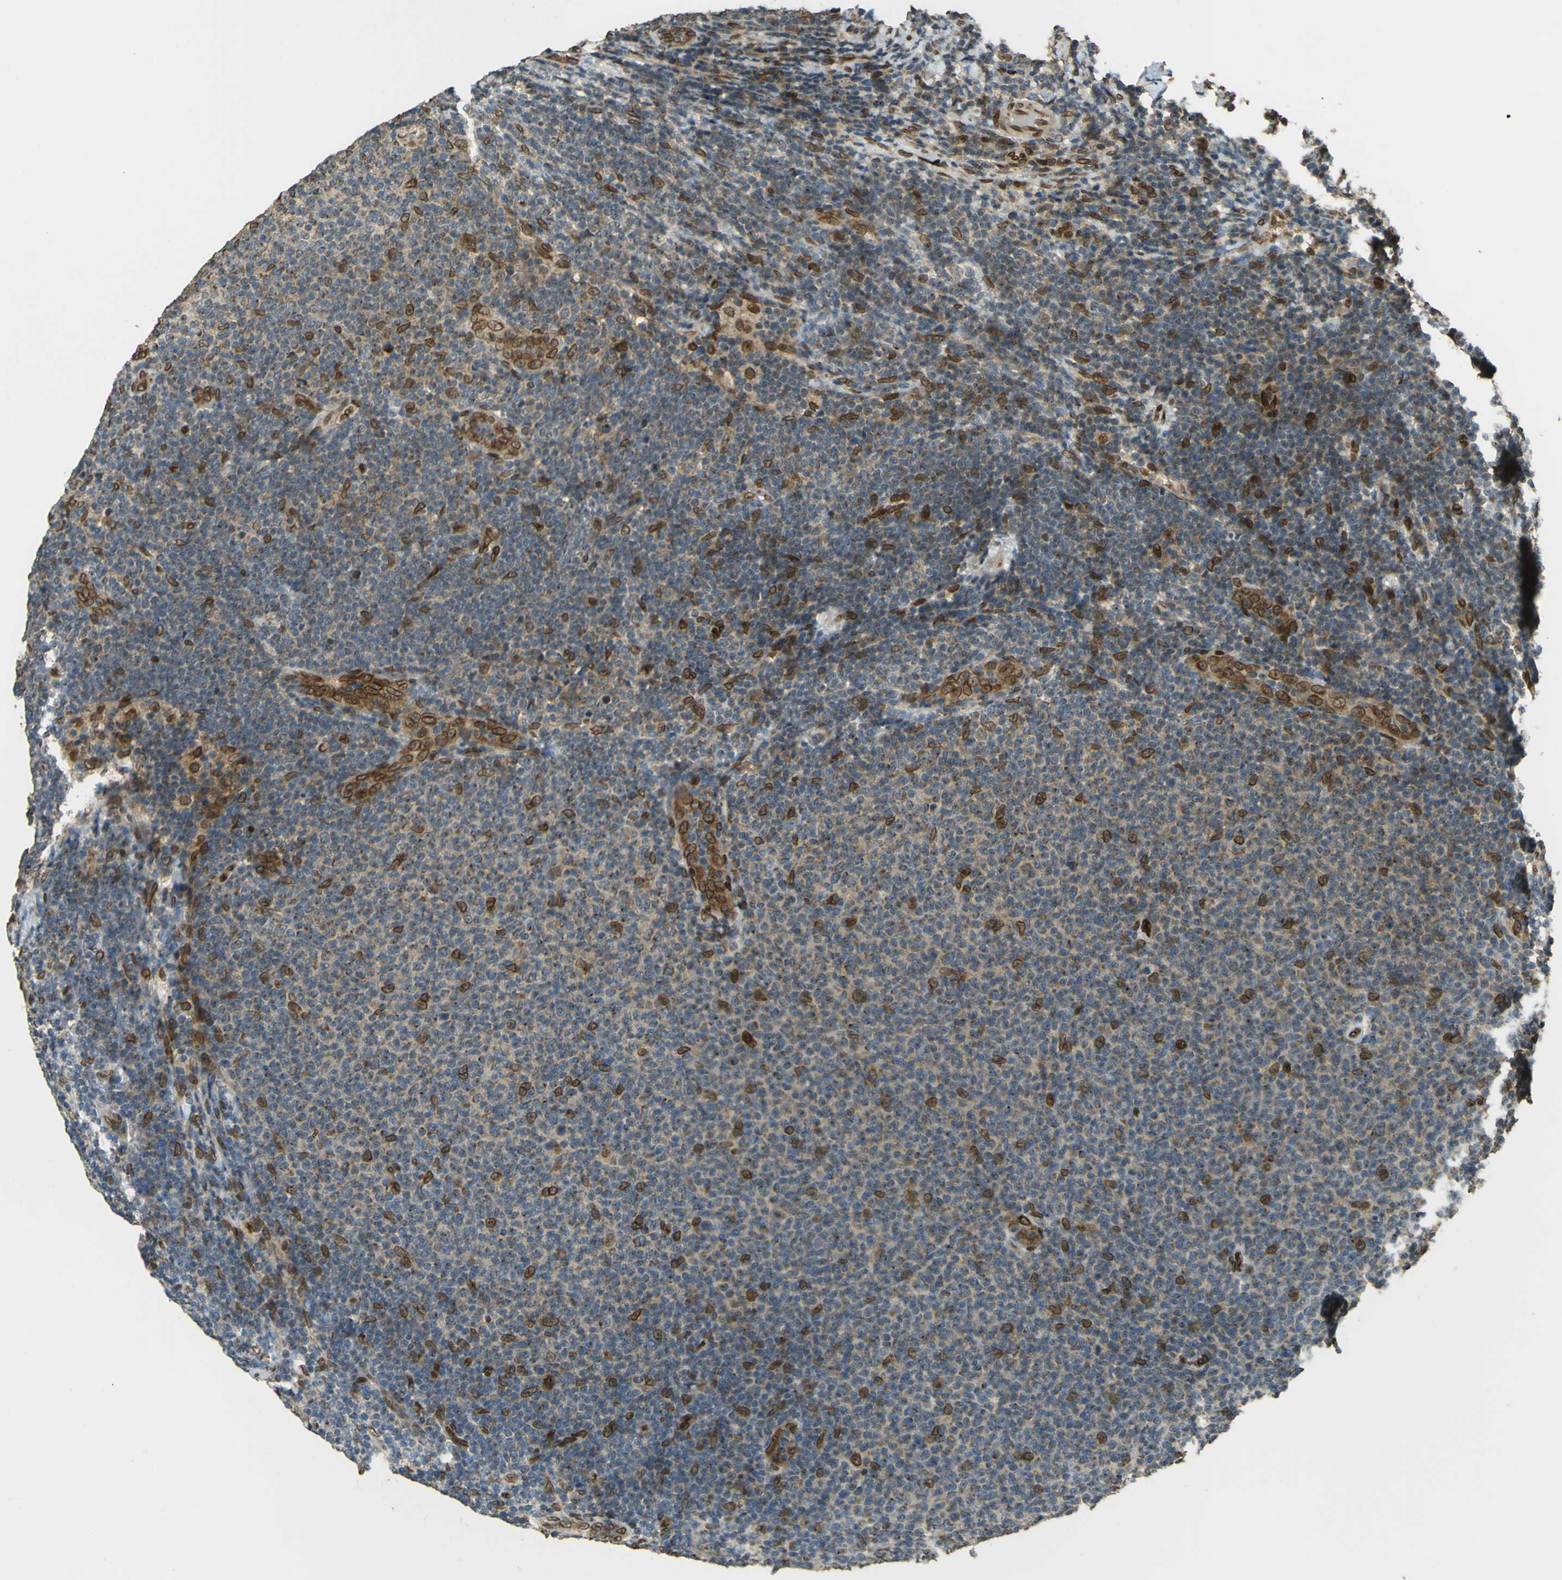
{"staining": {"intensity": "moderate", "quantity": "<25%", "location": "cytoplasmic/membranous,nuclear"}, "tissue": "lymphoma", "cell_type": "Tumor cells", "image_type": "cancer", "snomed": [{"axis": "morphology", "description": "Malignant lymphoma, non-Hodgkin's type, Low grade"}, {"axis": "topography", "description": "Lymph node"}], "caption": "A brown stain shows moderate cytoplasmic/membranous and nuclear expression of a protein in low-grade malignant lymphoma, non-Hodgkin's type tumor cells.", "gene": "GALNT1", "patient": {"sex": "male", "age": 66}}